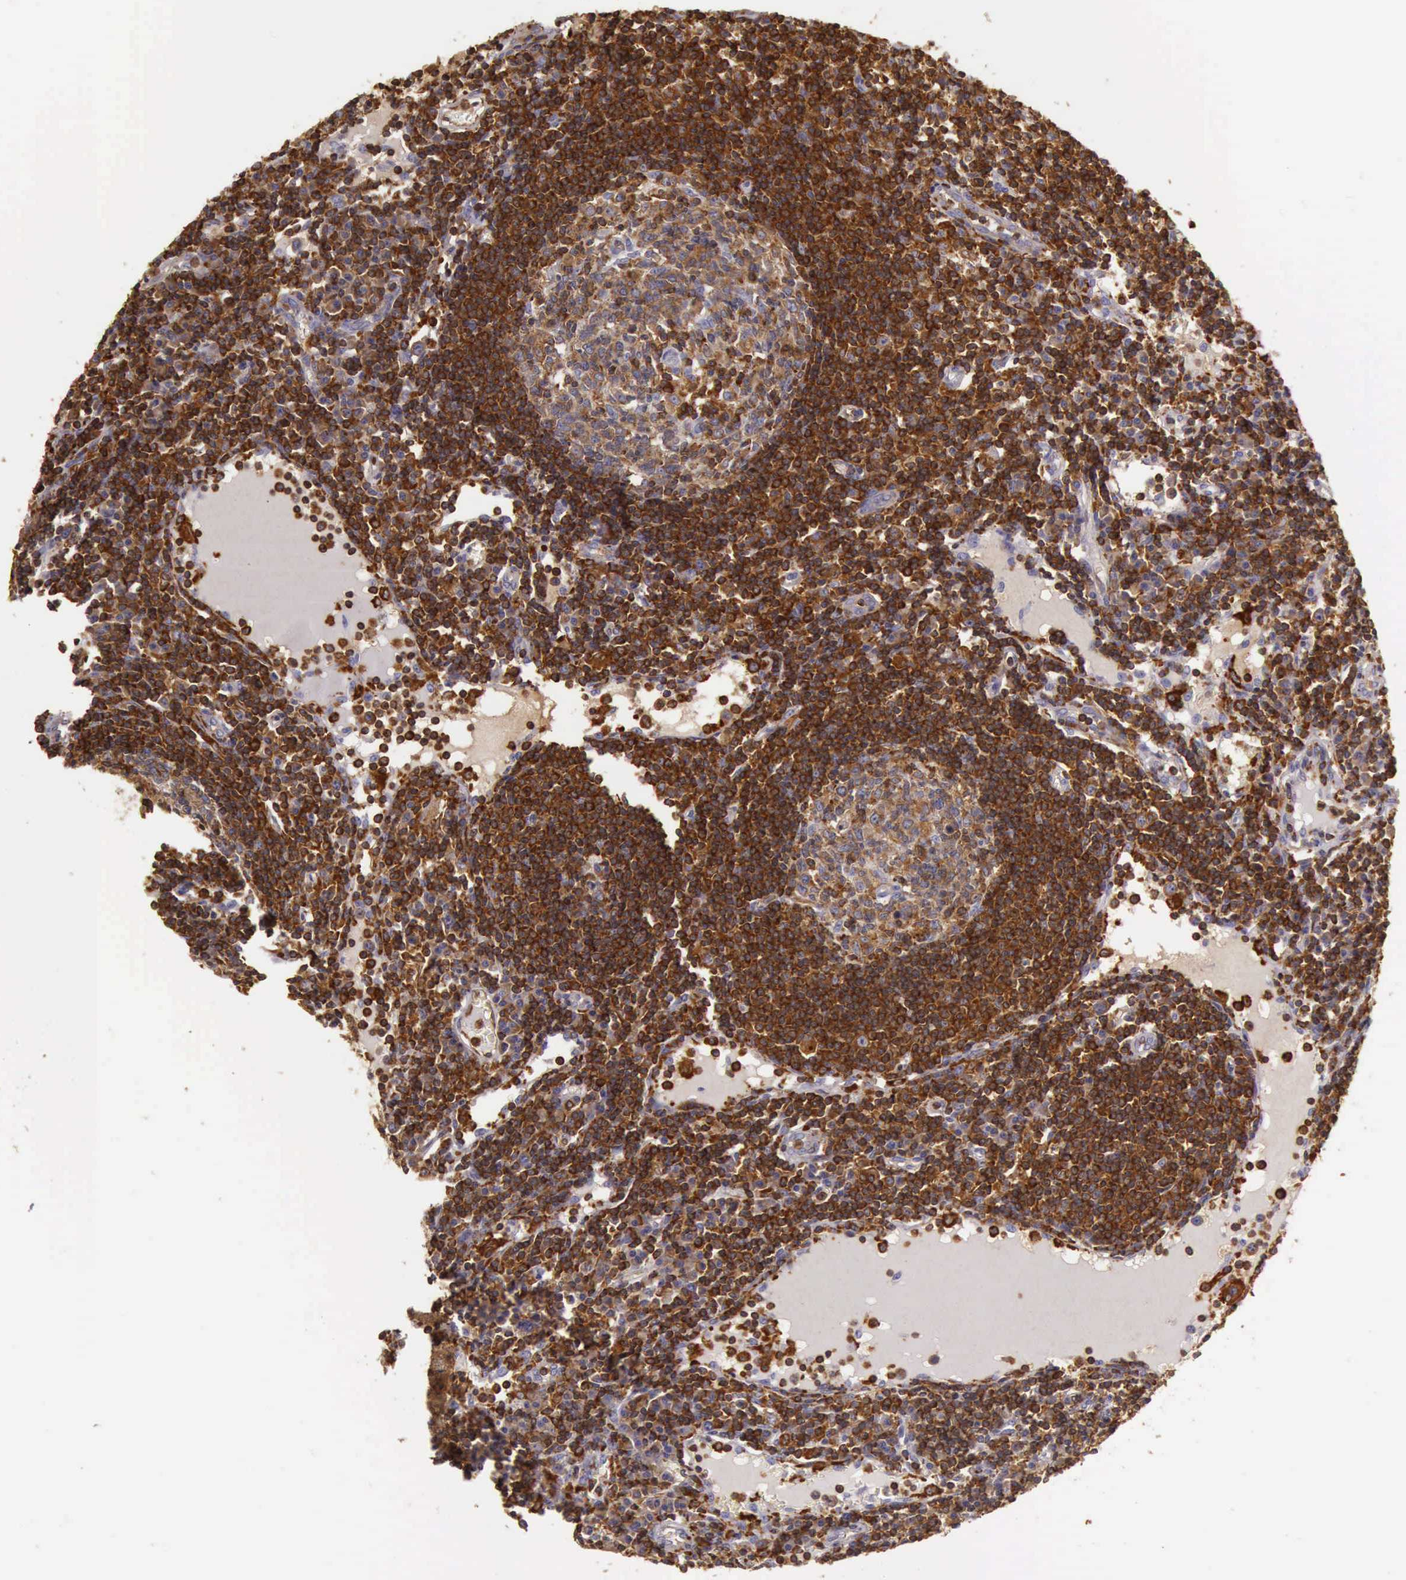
{"staining": {"intensity": "moderate", "quantity": ">75%", "location": "cytoplasmic/membranous"}, "tissue": "lymph node", "cell_type": "Germinal center cells", "image_type": "normal", "snomed": [{"axis": "morphology", "description": "Normal tissue, NOS"}, {"axis": "topography", "description": "Lymph node"}], "caption": "DAB (3,3'-diaminobenzidine) immunohistochemical staining of normal human lymph node reveals moderate cytoplasmic/membranous protein expression in about >75% of germinal center cells. (brown staining indicates protein expression, while blue staining denotes nuclei).", "gene": "ARHGAP4", "patient": {"sex": "female", "age": 55}}